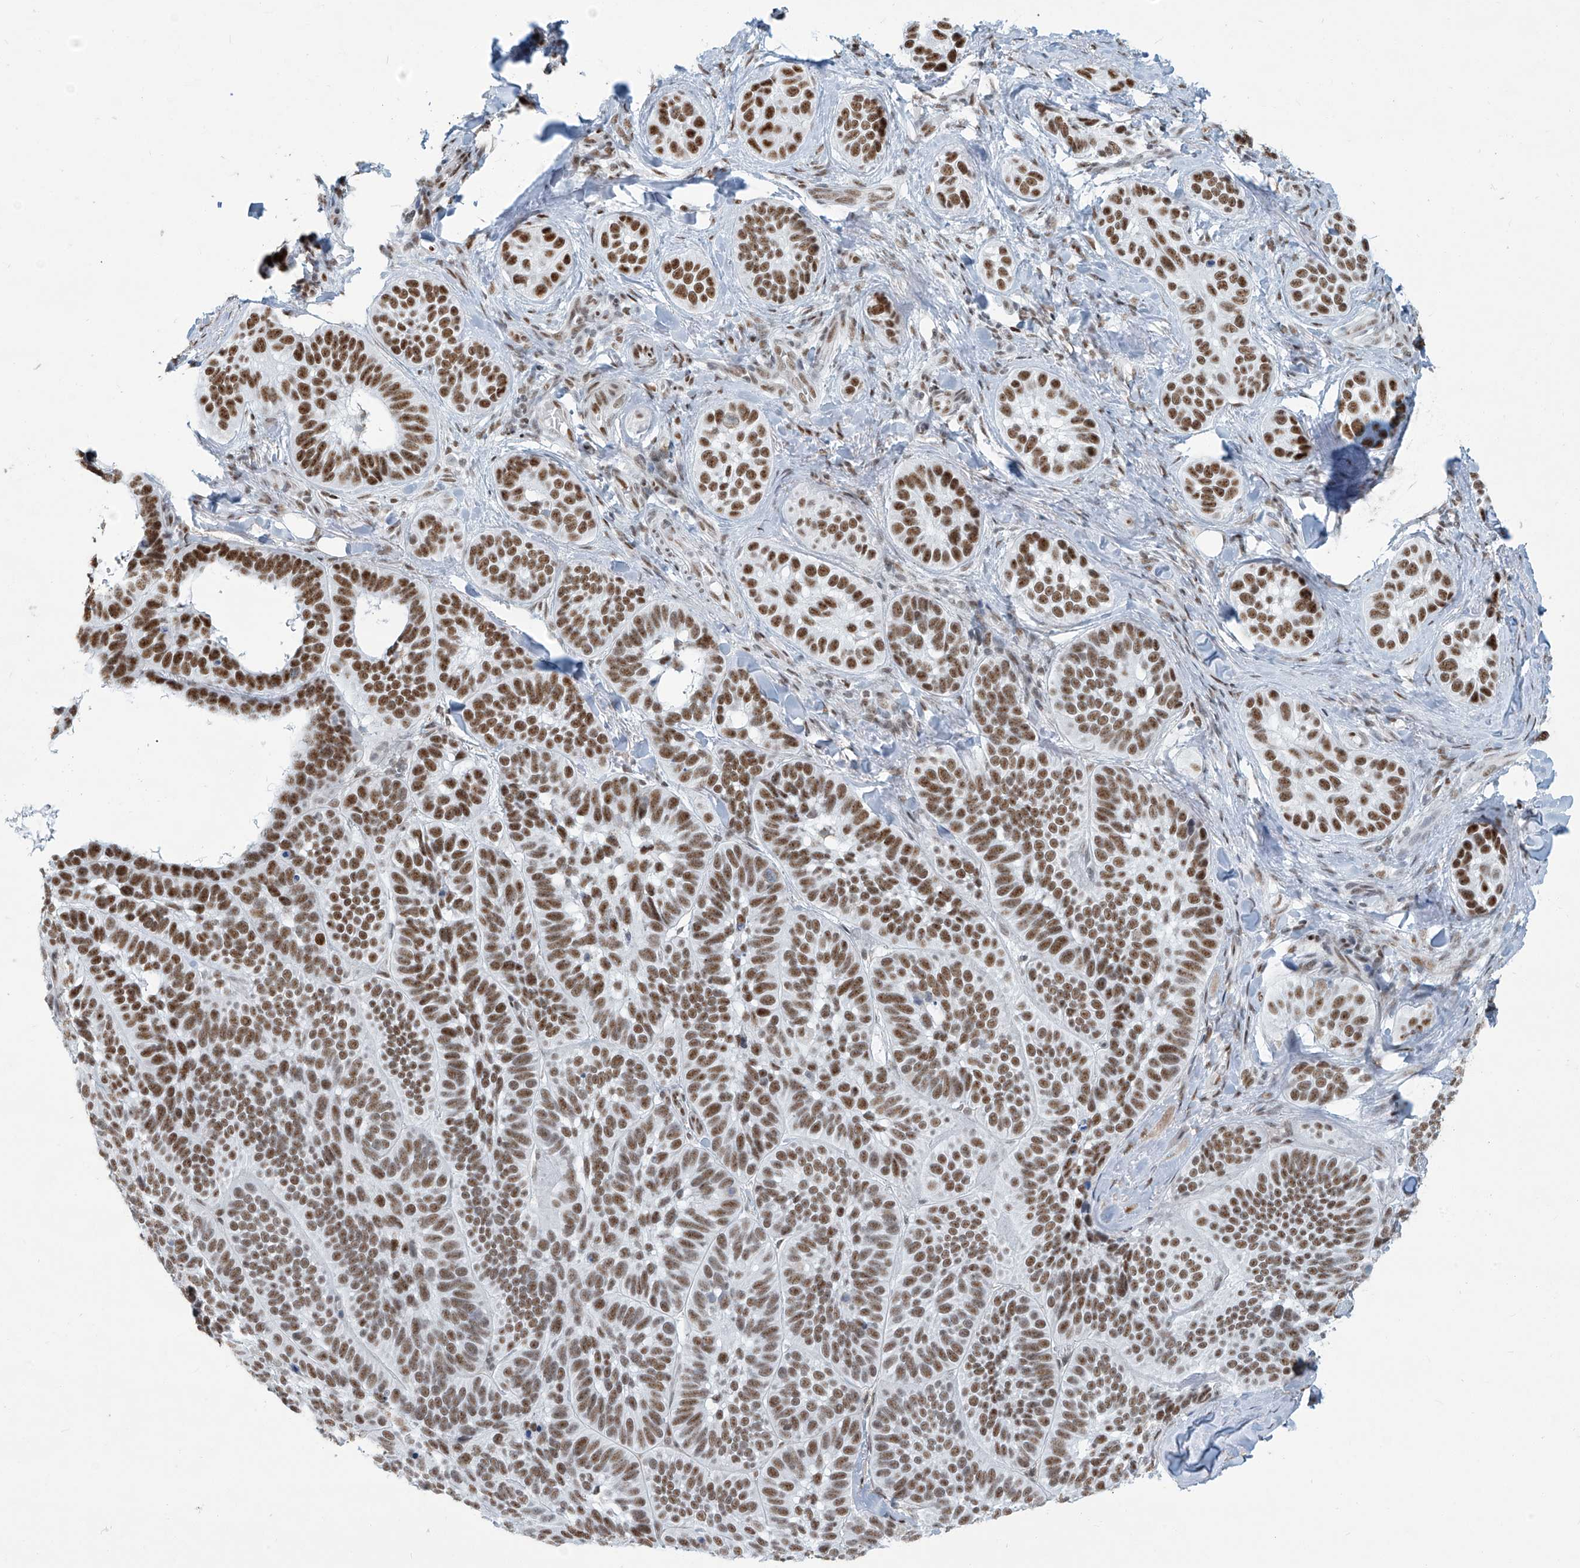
{"staining": {"intensity": "strong", "quantity": ">75%", "location": "nuclear"}, "tissue": "skin cancer", "cell_type": "Tumor cells", "image_type": "cancer", "snomed": [{"axis": "morphology", "description": "Basal cell carcinoma"}, {"axis": "topography", "description": "Skin"}], "caption": "Skin cancer (basal cell carcinoma) was stained to show a protein in brown. There is high levels of strong nuclear expression in approximately >75% of tumor cells.", "gene": "SARNP", "patient": {"sex": "male", "age": 62}}